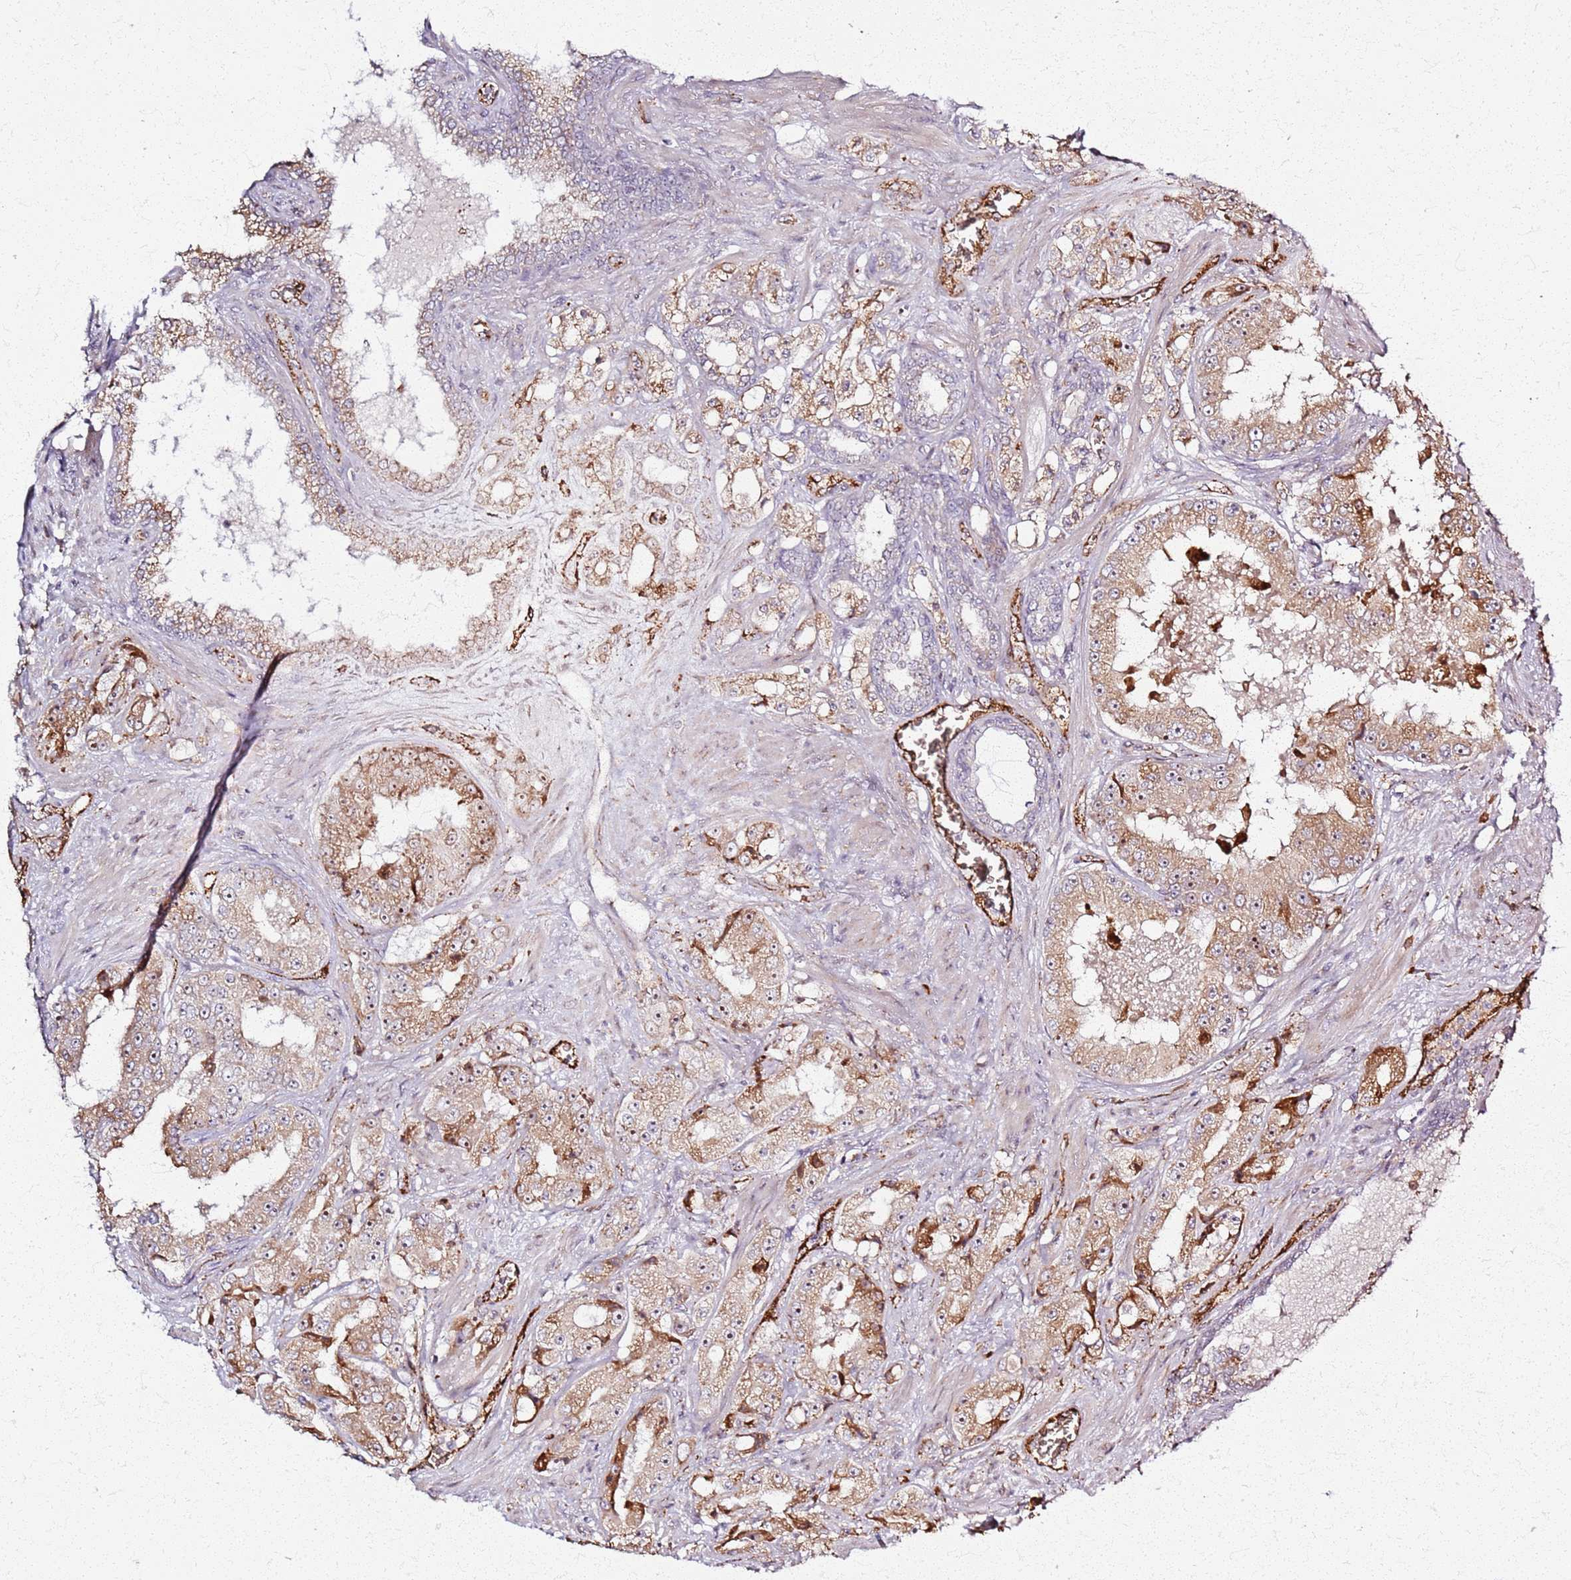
{"staining": {"intensity": "moderate", "quantity": ">75%", "location": "cytoplasmic/membranous,nuclear"}, "tissue": "prostate cancer", "cell_type": "Tumor cells", "image_type": "cancer", "snomed": [{"axis": "morphology", "description": "Adenocarcinoma, High grade"}, {"axis": "topography", "description": "Prostate"}], "caption": "Immunohistochemistry of human adenocarcinoma (high-grade) (prostate) reveals medium levels of moderate cytoplasmic/membranous and nuclear positivity in approximately >75% of tumor cells.", "gene": "KRI1", "patient": {"sex": "male", "age": 73}}